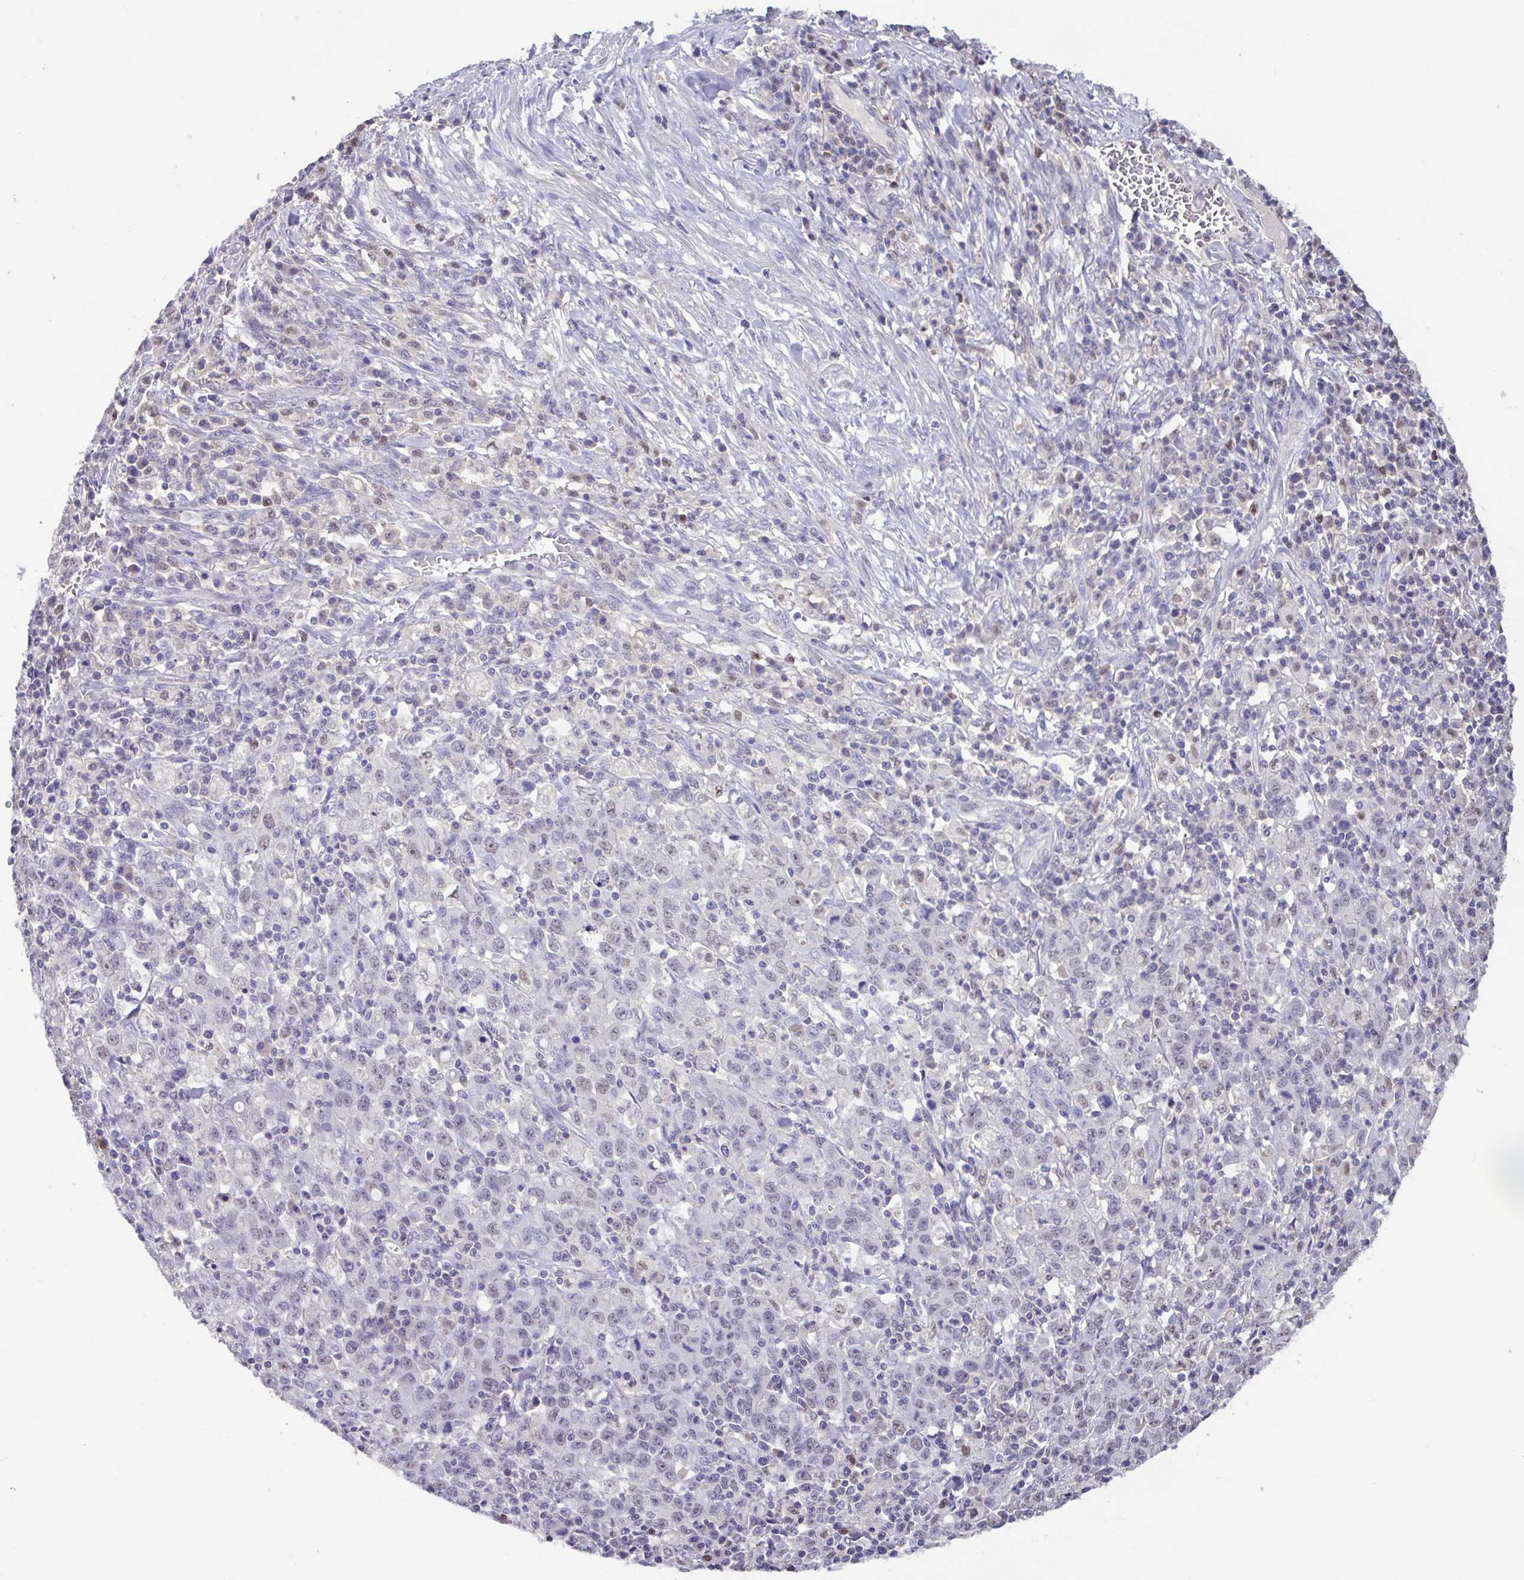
{"staining": {"intensity": "negative", "quantity": "none", "location": "none"}, "tissue": "stomach cancer", "cell_type": "Tumor cells", "image_type": "cancer", "snomed": [{"axis": "morphology", "description": "Adenocarcinoma, NOS"}, {"axis": "topography", "description": "Stomach, upper"}], "caption": "The image exhibits no significant positivity in tumor cells of stomach cancer.", "gene": "ACTRT3", "patient": {"sex": "male", "age": 69}}